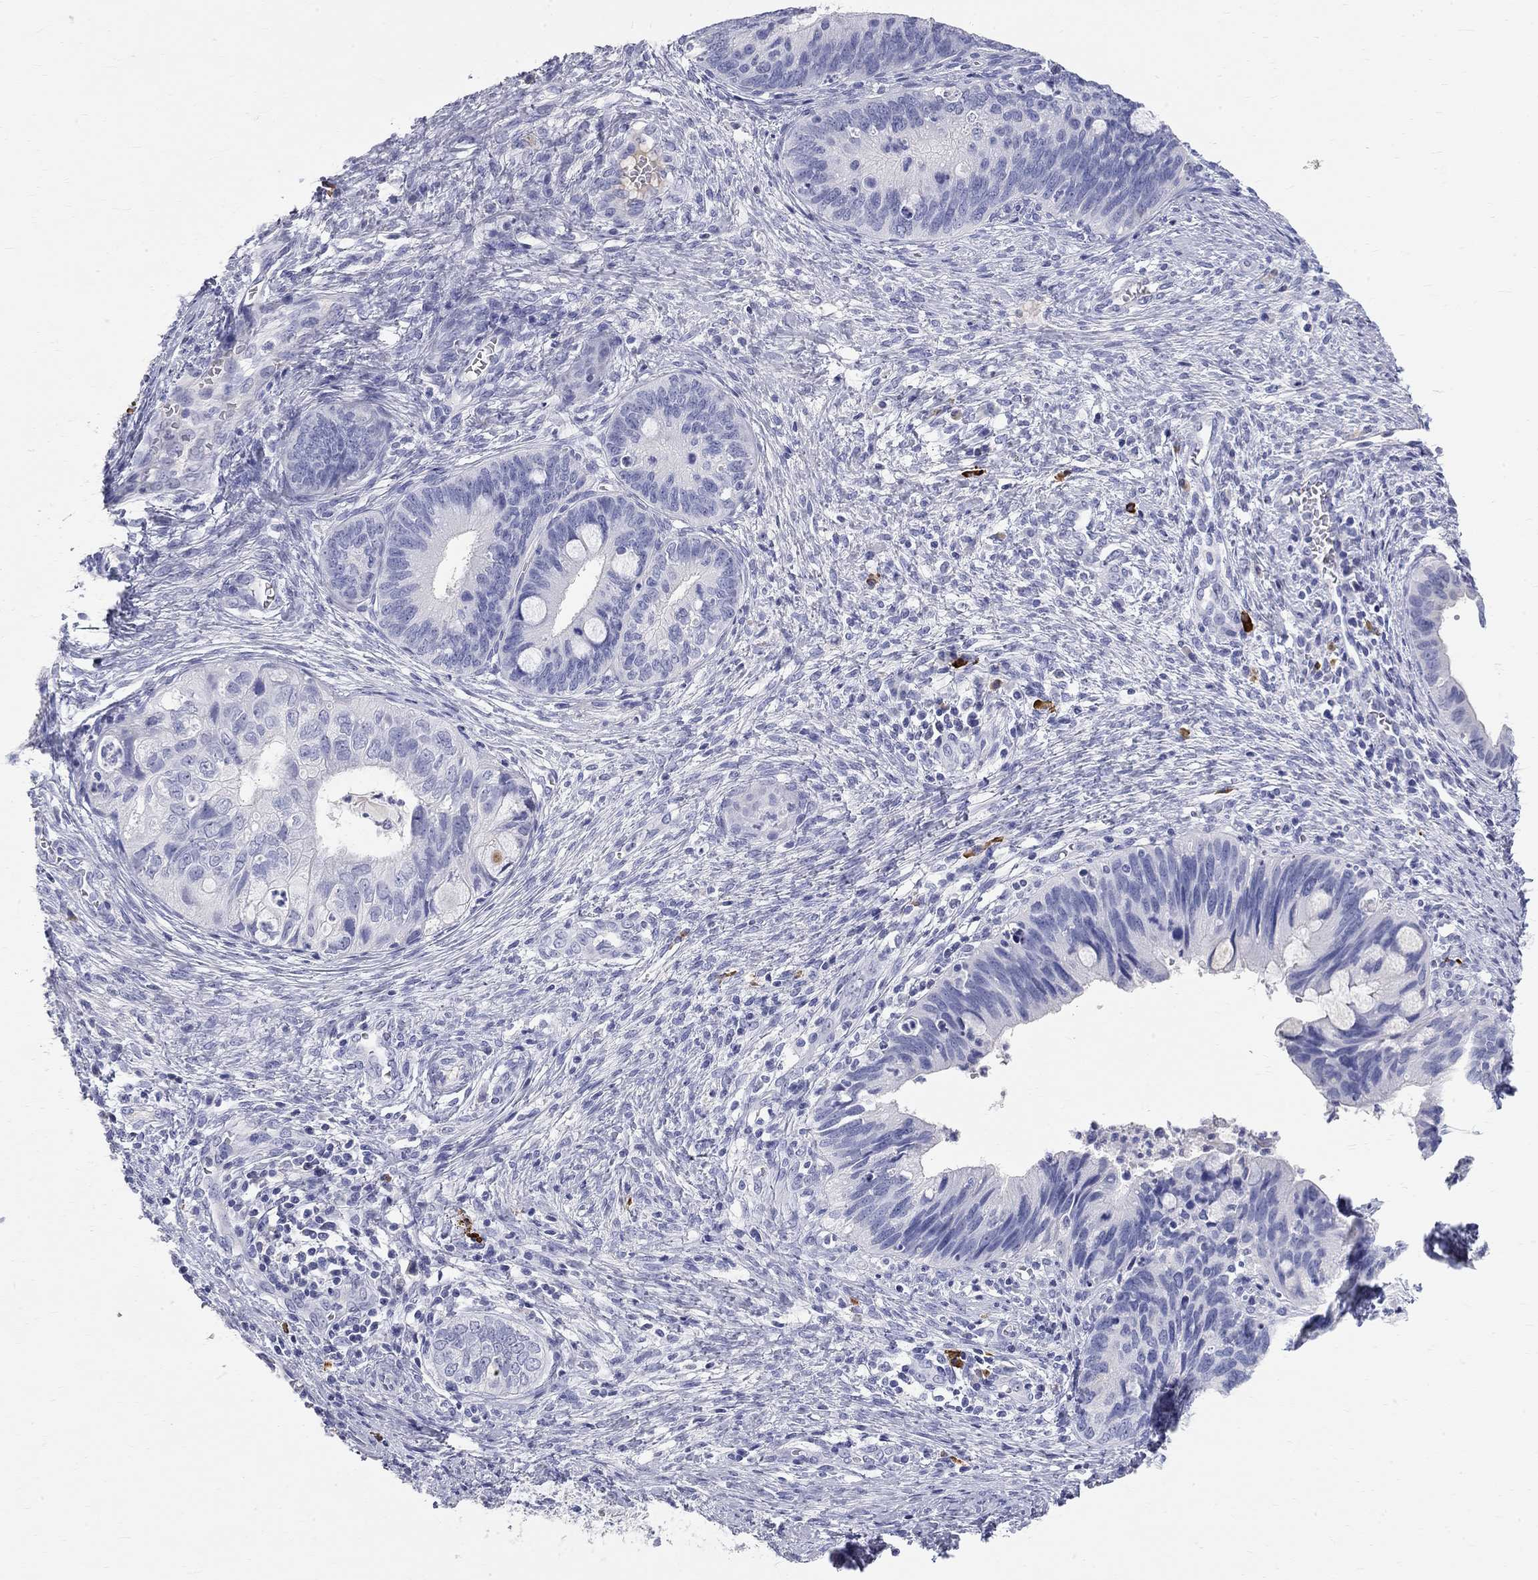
{"staining": {"intensity": "negative", "quantity": "none", "location": "none"}, "tissue": "cervical cancer", "cell_type": "Tumor cells", "image_type": "cancer", "snomed": [{"axis": "morphology", "description": "Adenocarcinoma, NOS"}, {"axis": "topography", "description": "Cervix"}], "caption": "A high-resolution micrograph shows immunohistochemistry staining of cervical cancer (adenocarcinoma), which shows no significant staining in tumor cells.", "gene": "PHOX2B", "patient": {"sex": "female", "age": 42}}